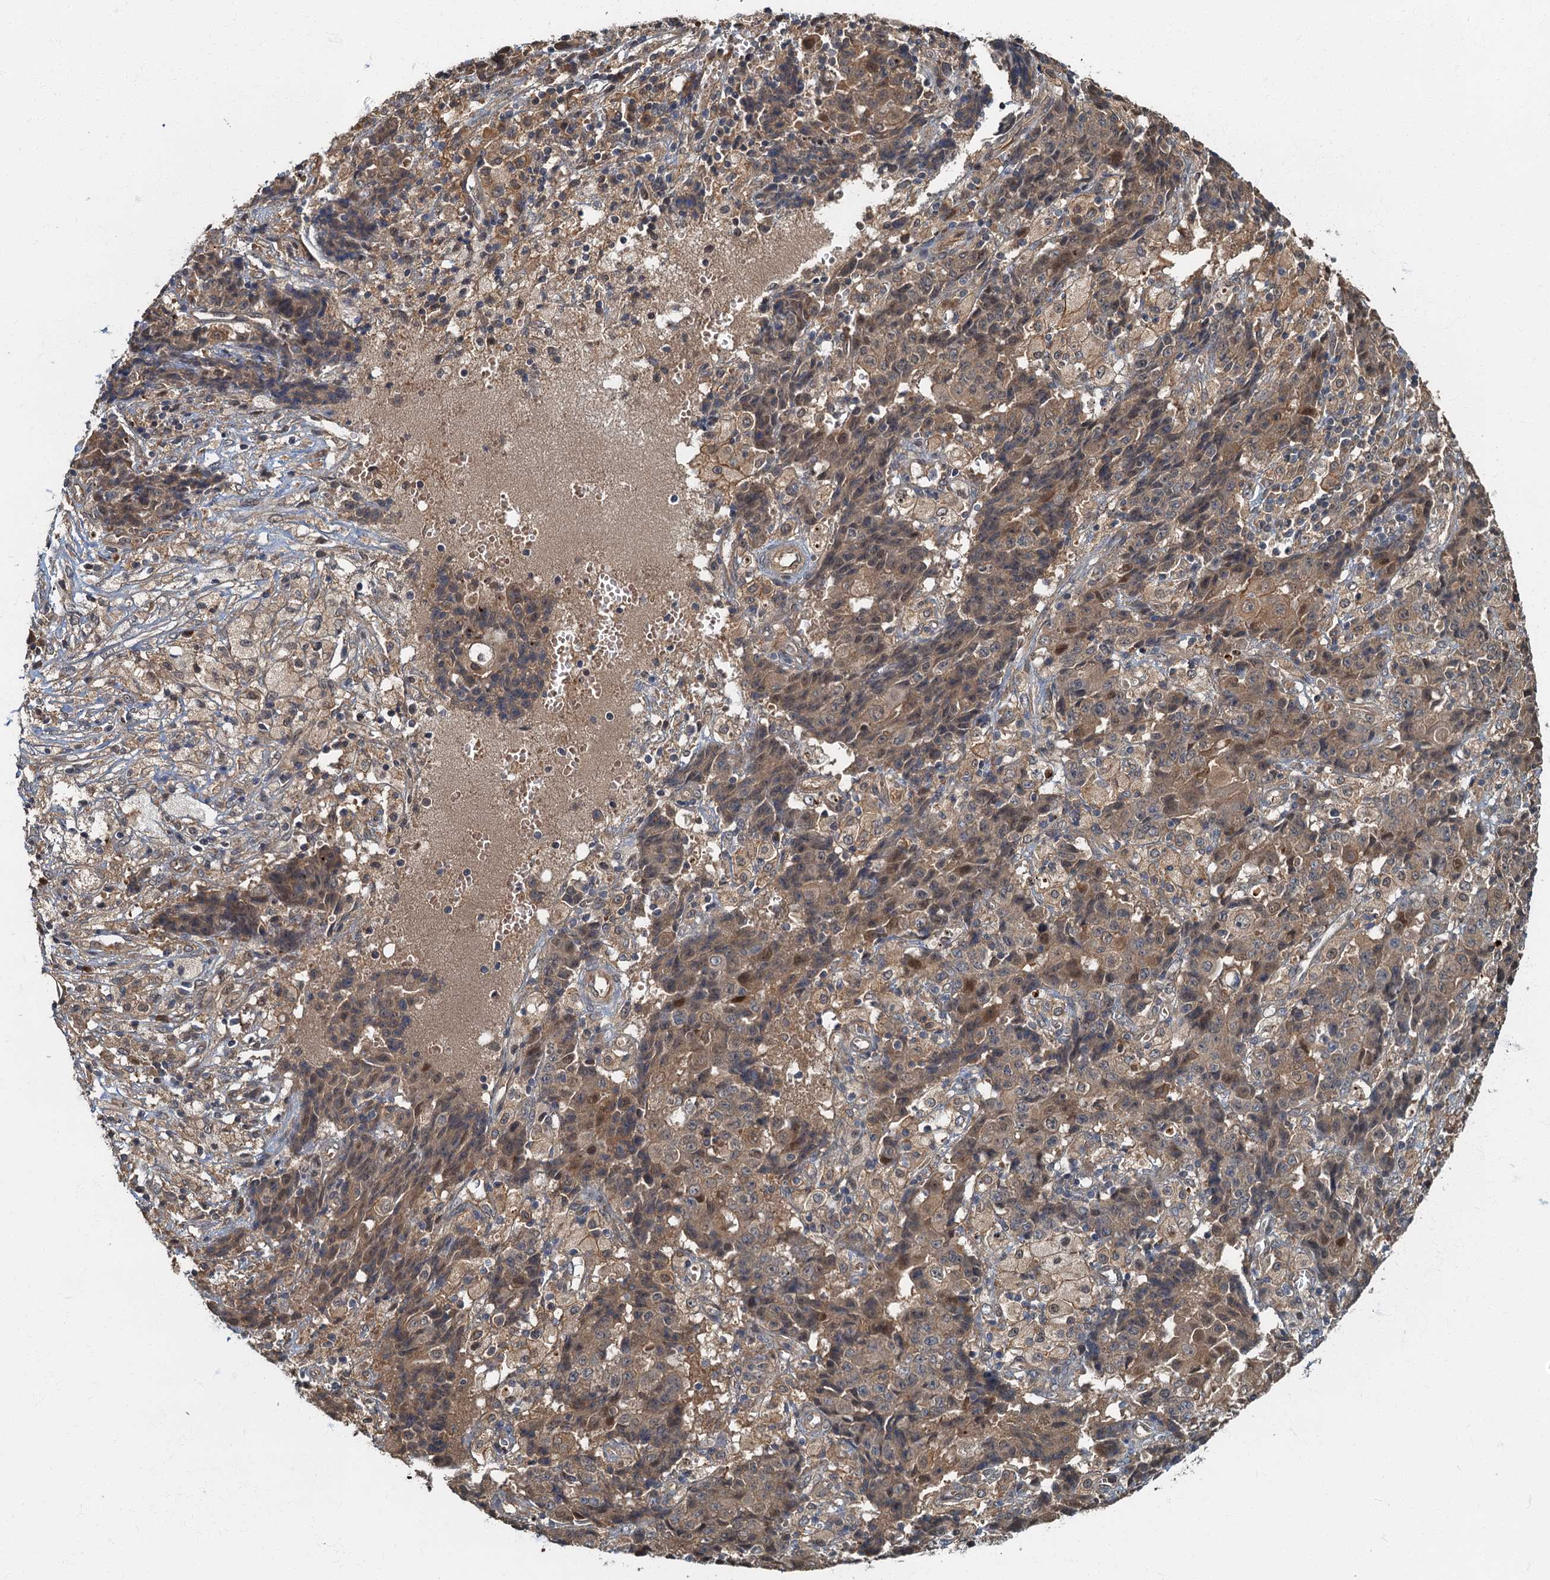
{"staining": {"intensity": "moderate", "quantity": ">75%", "location": "cytoplasmic/membranous,nuclear"}, "tissue": "ovarian cancer", "cell_type": "Tumor cells", "image_type": "cancer", "snomed": [{"axis": "morphology", "description": "Carcinoma, endometroid"}, {"axis": "topography", "description": "Ovary"}], "caption": "Moderate cytoplasmic/membranous and nuclear protein positivity is identified in about >75% of tumor cells in endometroid carcinoma (ovarian).", "gene": "TBCK", "patient": {"sex": "female", "age": 42}}